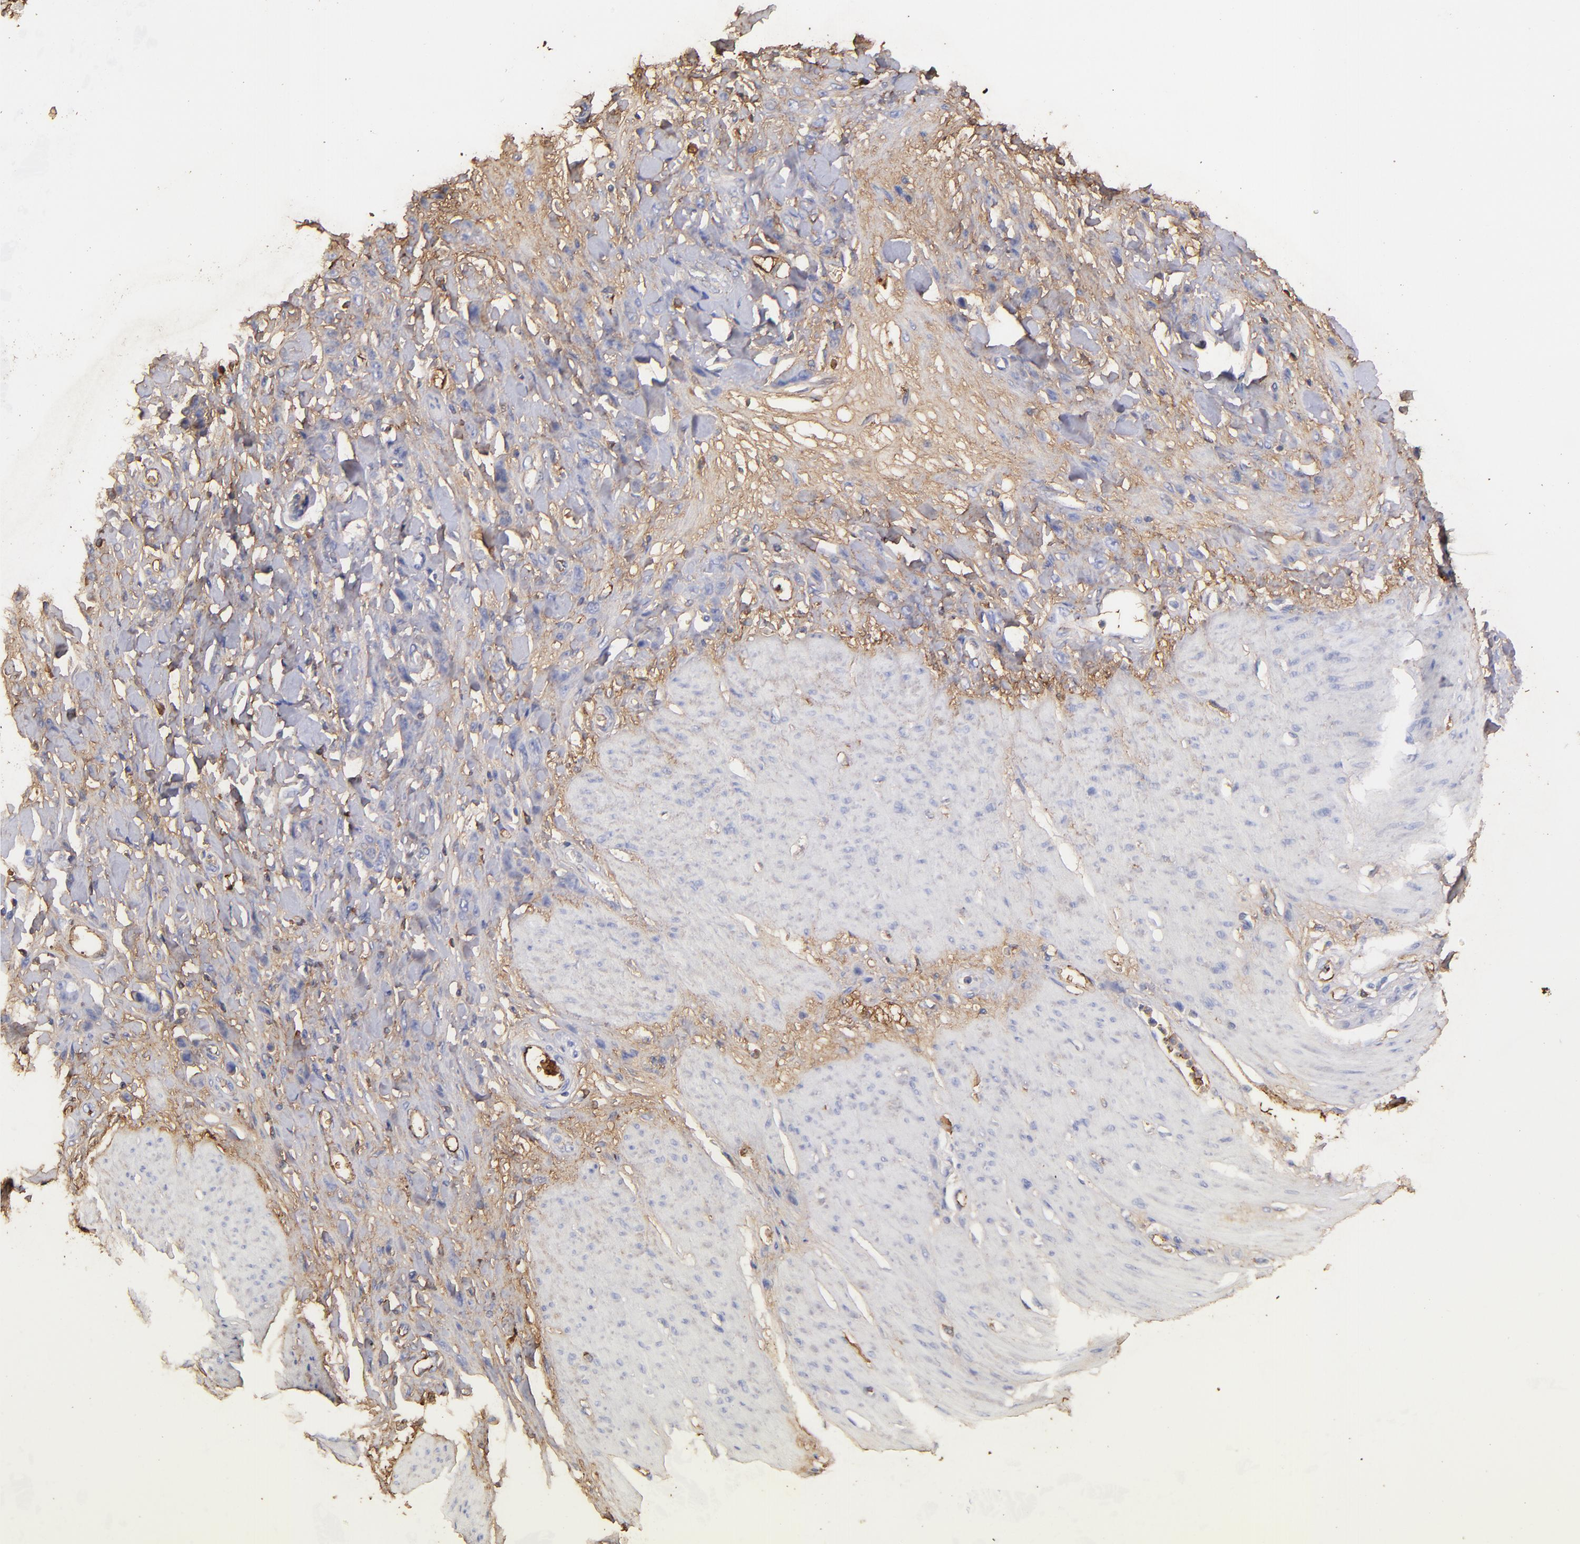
{"staining": {"intensity": "negative", "quantity": "none", "location": "none"}, "tissue": "stomach cancer", "cell_type": "Tumor cells", "image_type": "cancer", "snomed": [{"axis": "morphology", "description": "Normal tissue, NOS"}, {"axis": "morphology", "description": "Adenocarcinoma, NOS"}, {"axis": "topography", "description": "Stomach"}], "caption": "Immunohistochemistry micrograph of neoplastic tissue: stomach cancer (adenocarcinoma) stained with DAB shows no significant protein expression in tumor cells. (DAB IHC, high magnification).", "gene": "FGB", "patient": {"sex": "male", "age": 82}}